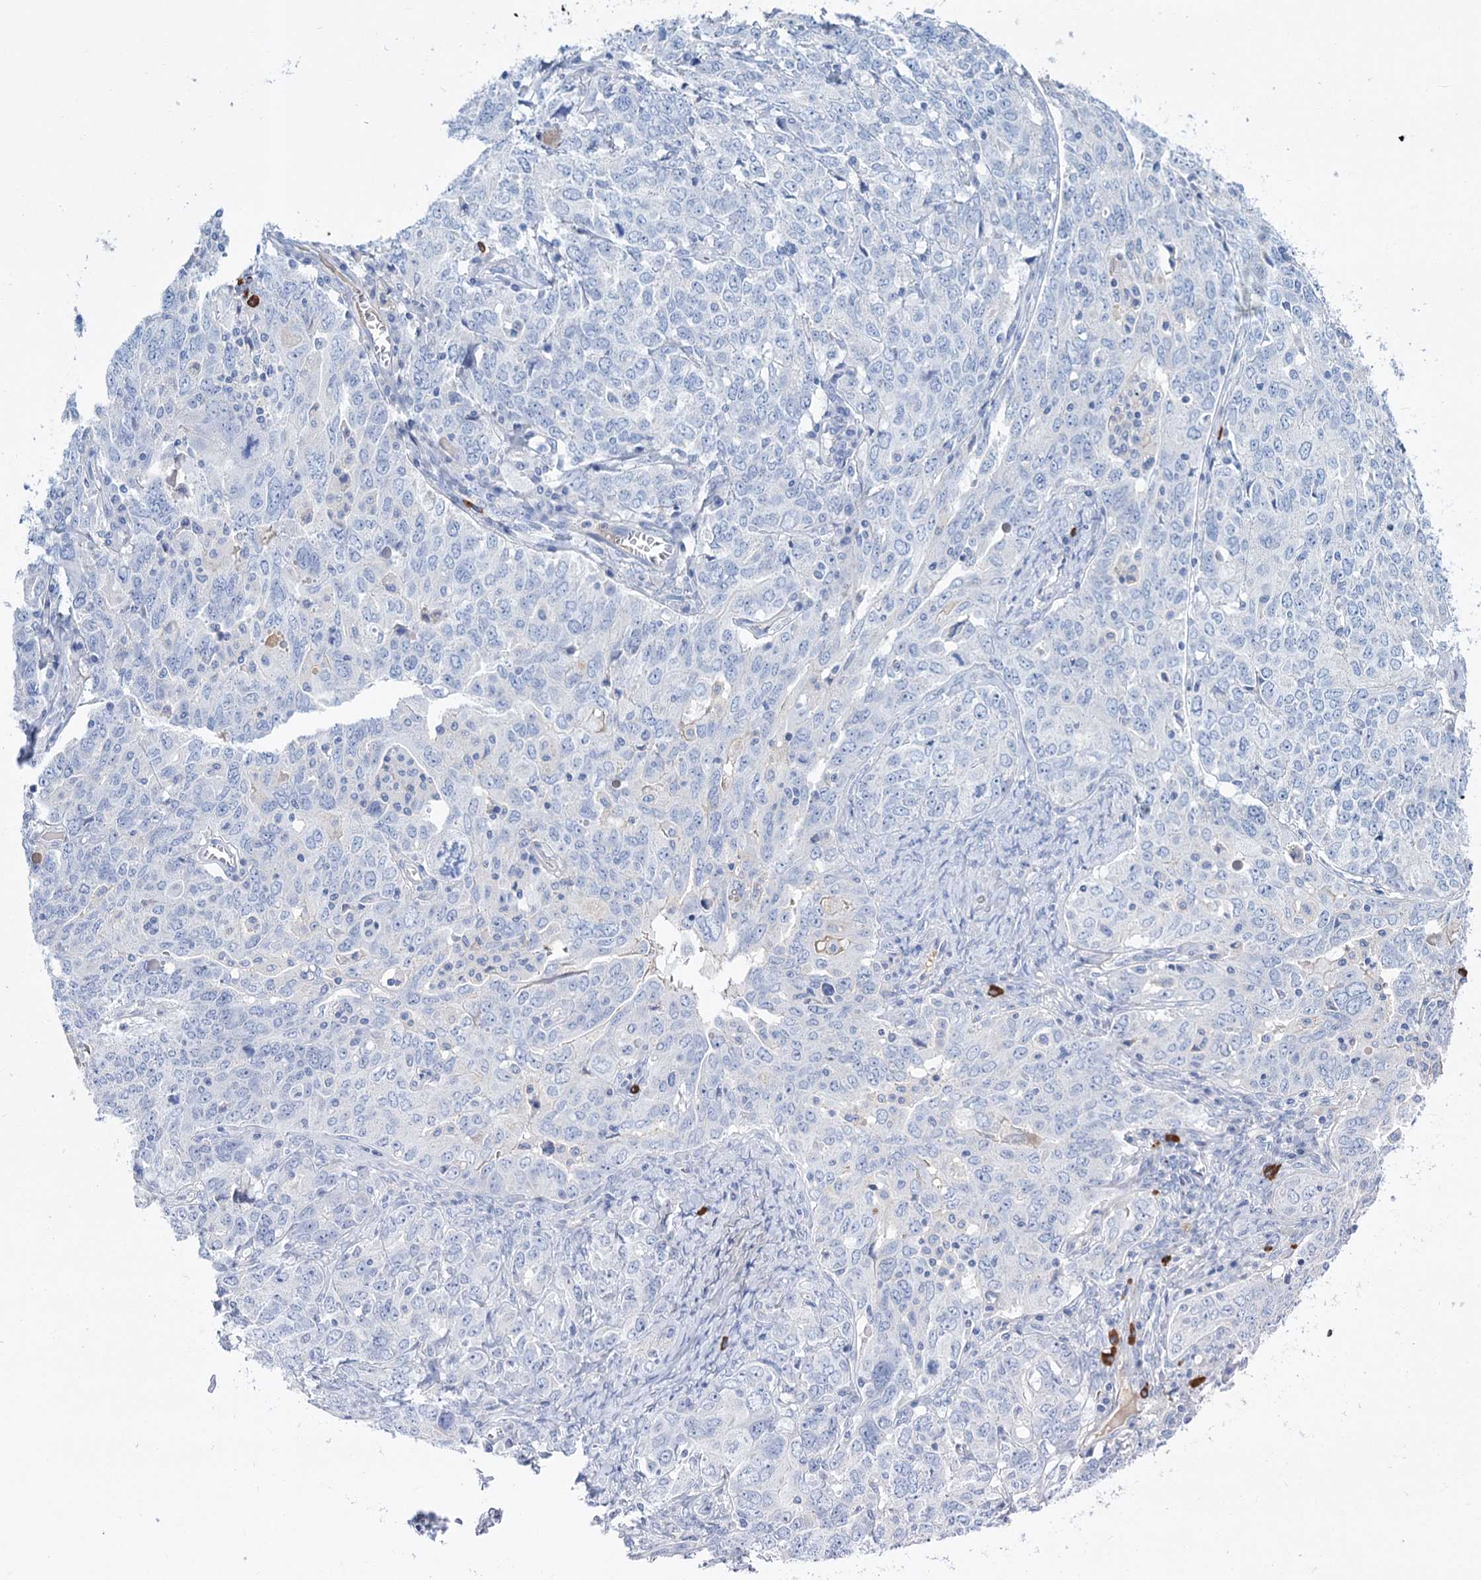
{"staining": {"intensity": "negative", "quantity": "none", "location": "none"}, "tissue": "ovarian cancer", "cell_type": "Tumor cells", "image_type": "cancer", "snomed": [{"axis": "morphology", "description": "Carcinoma, endometroid"}, {"axis": "topography", "description": "Ovary"}], "caption": "An immunohistochemistry micrograph of ovarian endometroid carcinoma is shown. There is no staining in tumor cells of ovarian endometroid carcinoma. Brightfield microscopy of IHC stained with DAB (brown) and hematoxylin (blue), captured at high magnification.", "gene": "FBXW12", "patient": {"sex": "female", "age": 62}}